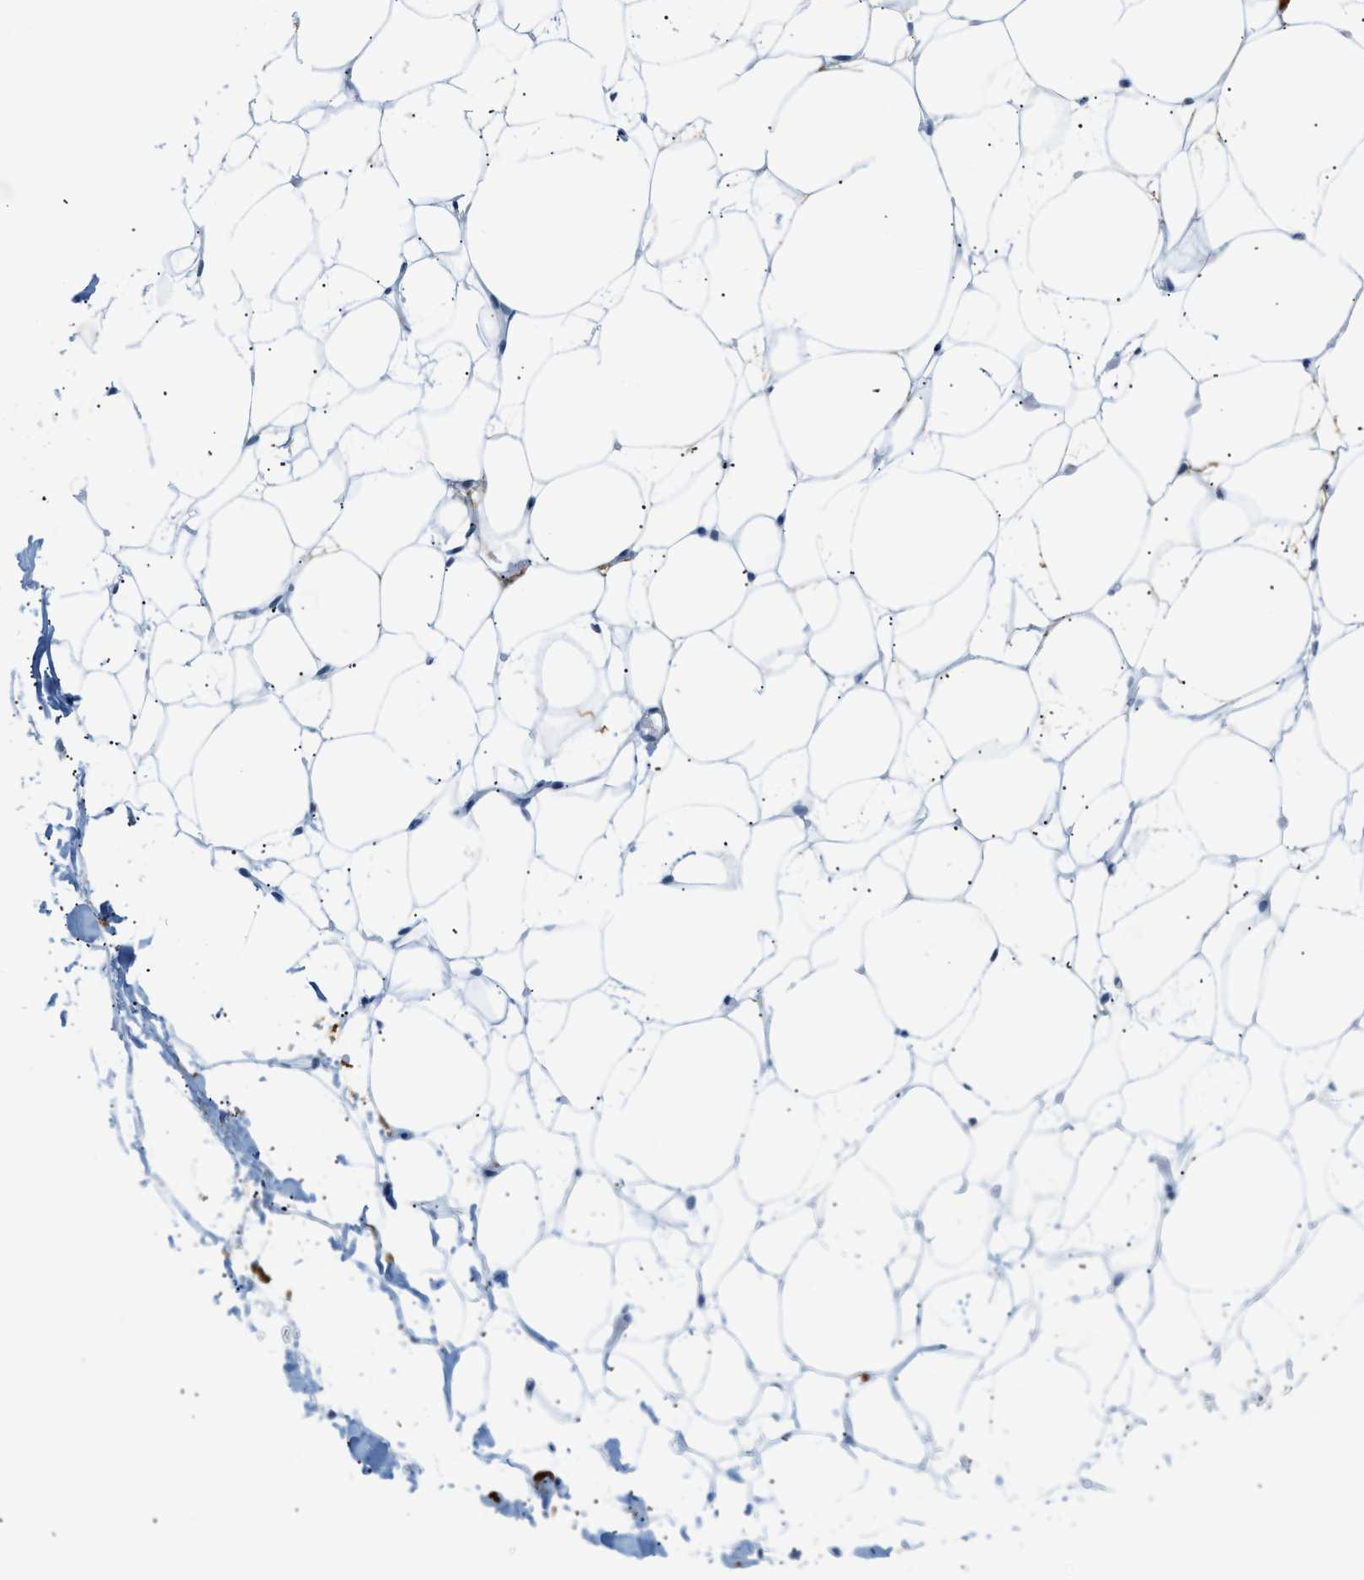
{"staining": {"intensity": "negative", "quantity": "none", "location": "none"}, "tissue": "adipose tissue", "cell_type": "Adipocytes", "image_type": "normal", "snomed": [{"axis": "morphology", "description": "Normal tissue, NOS"}, {"axis": "topography", "description": "Breast"}, {"axis": "topography", "description": "Soft tissue"}], "caption": "The histopathology image exhibits no significant staining in adipocytes of adipose tissue. (Stains: DAB (3,3'-diaminobenzidine) immunohistochemistry with hematoxylin counter stain, Microscopy: brightfield microscopy at high magnification).", "gene": "ELN", "patient": {"sex": "female", "age": 75}}